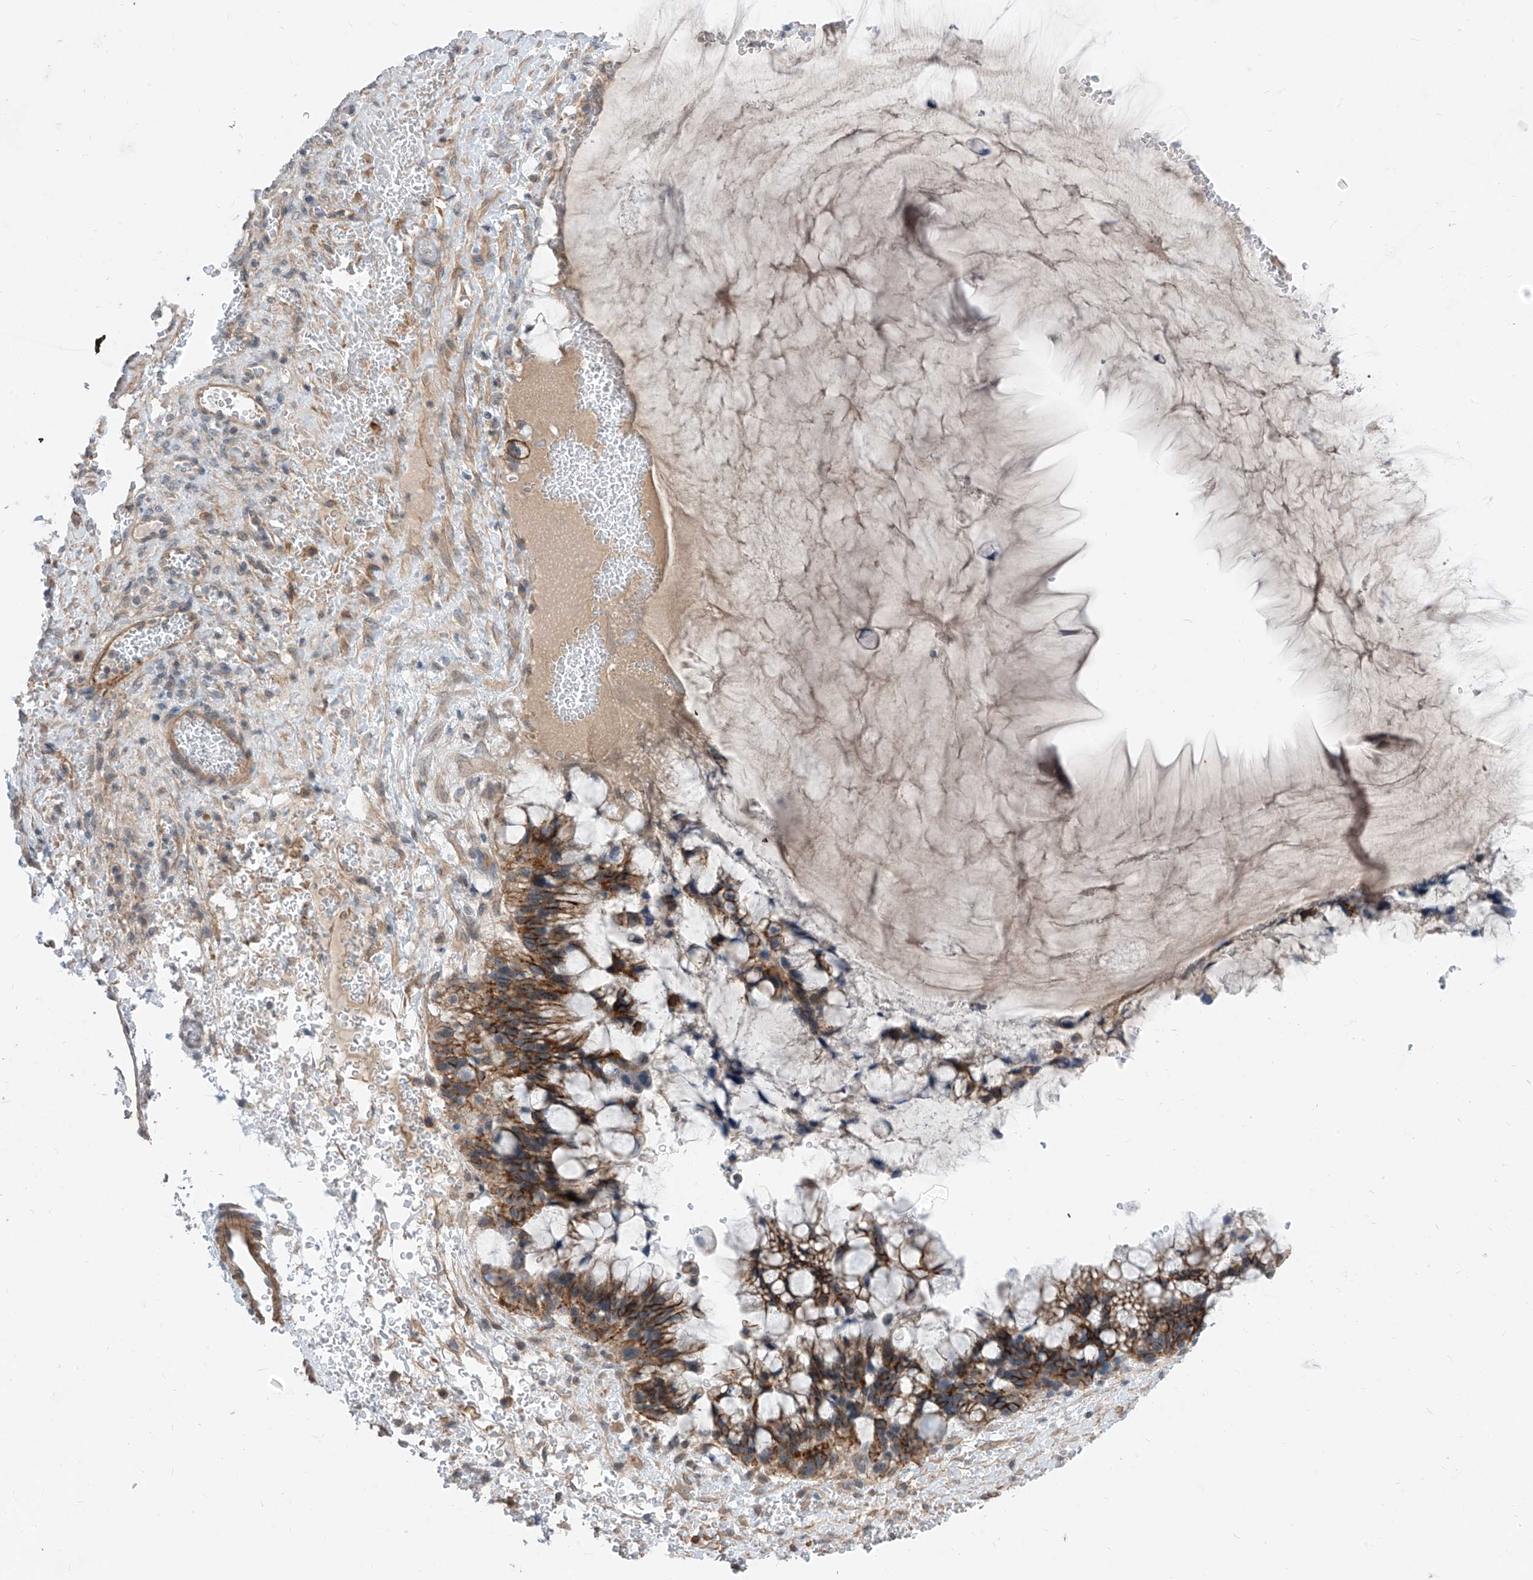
{"staining": {"intensity": "strong", "quantity": ">75%", "location": "cytoplasmic/membranous"}, "tissue": "ovarian cancer", "cell_type": "Tumor cells", "image_type": "cancer", "snomed": [{"axis": "morphology", "description": "Cystadenocarcinoma, mucinous, NOS"}, {"axis": "topography", "description": "Ovary"}], "caption": "The histopathology image displays immunohistochemical staining of mucinous cystadenocarcinoma (ovarian). There is strong cytoplasmic/membranous positivity is seen in approximately >75% of tumor cells.", "gene": "ABLIM2", "patient": {"sex": "female", "age": 37}}